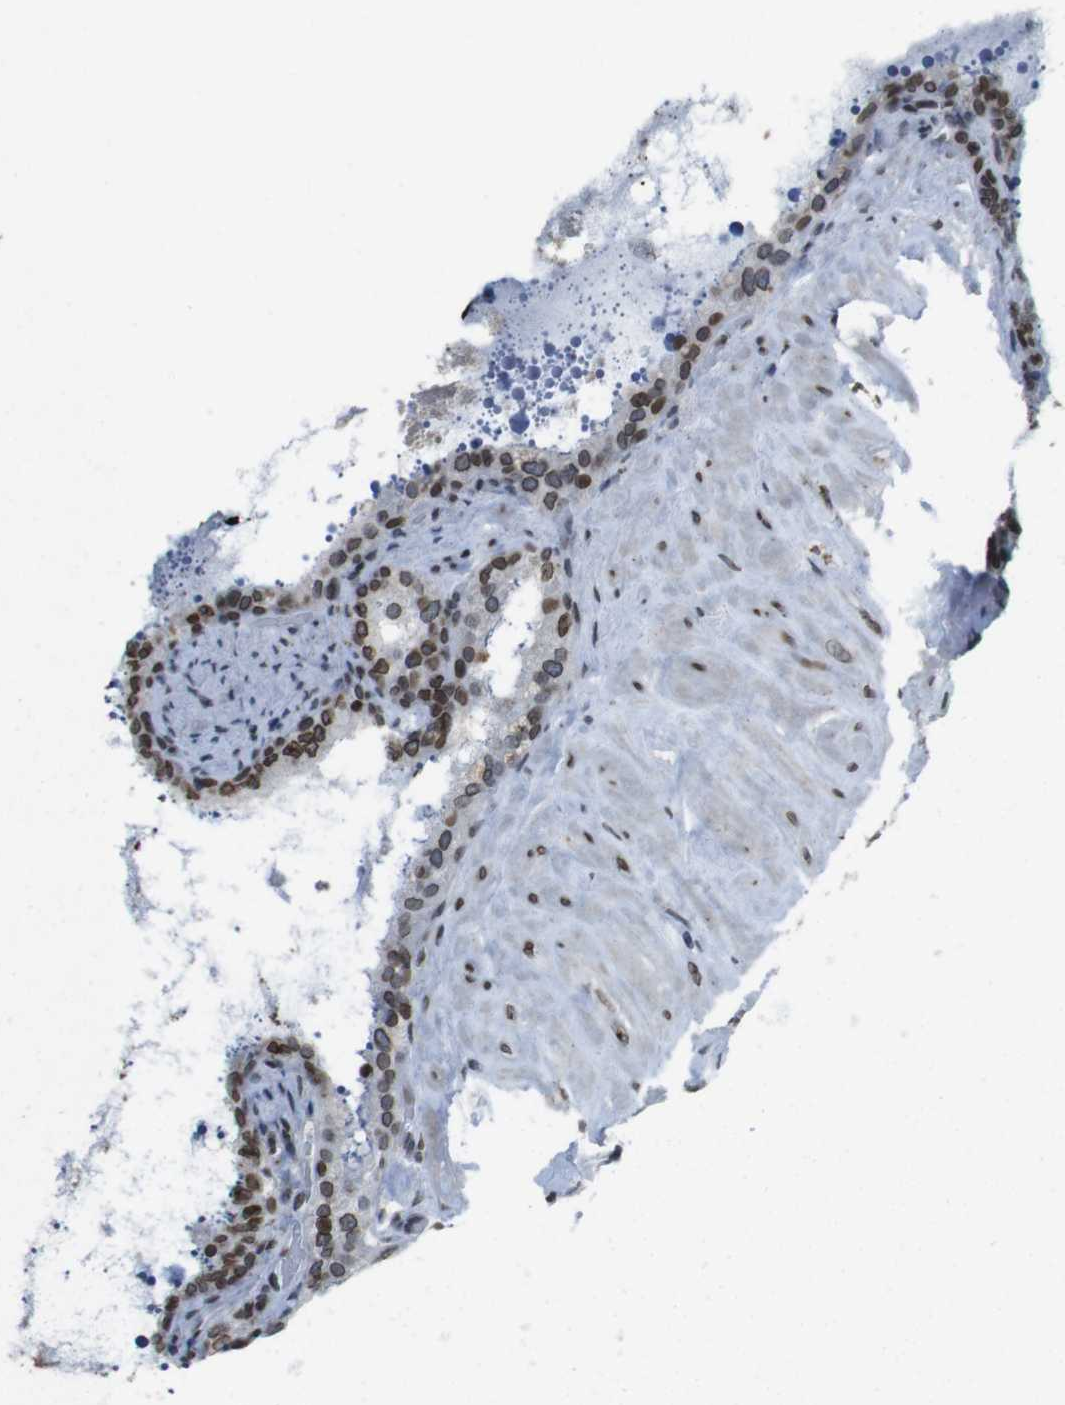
{"staining": {"intensity": "strong", "quantity": ">75%", "location": "cytoplasmic/membranous,nuclear"}, "tissue": "seminal vesicle", "cell_type": "Glandular cells", "image_type": "normal", "snomed": [{"axis": "morphology", "description": "Normal tissue, NOS"}, {"axis": "topography", "description": "Seminal veicle"}], "caption": "Unremarkable seminal vesicle displays strong cytoplasmic/membranous,nuclear staining in about >75% of glandular cells, visualized by immunohistochemistry.", "gene": "MAD1L1", "patient": {"sex": "male", "age": 68}}